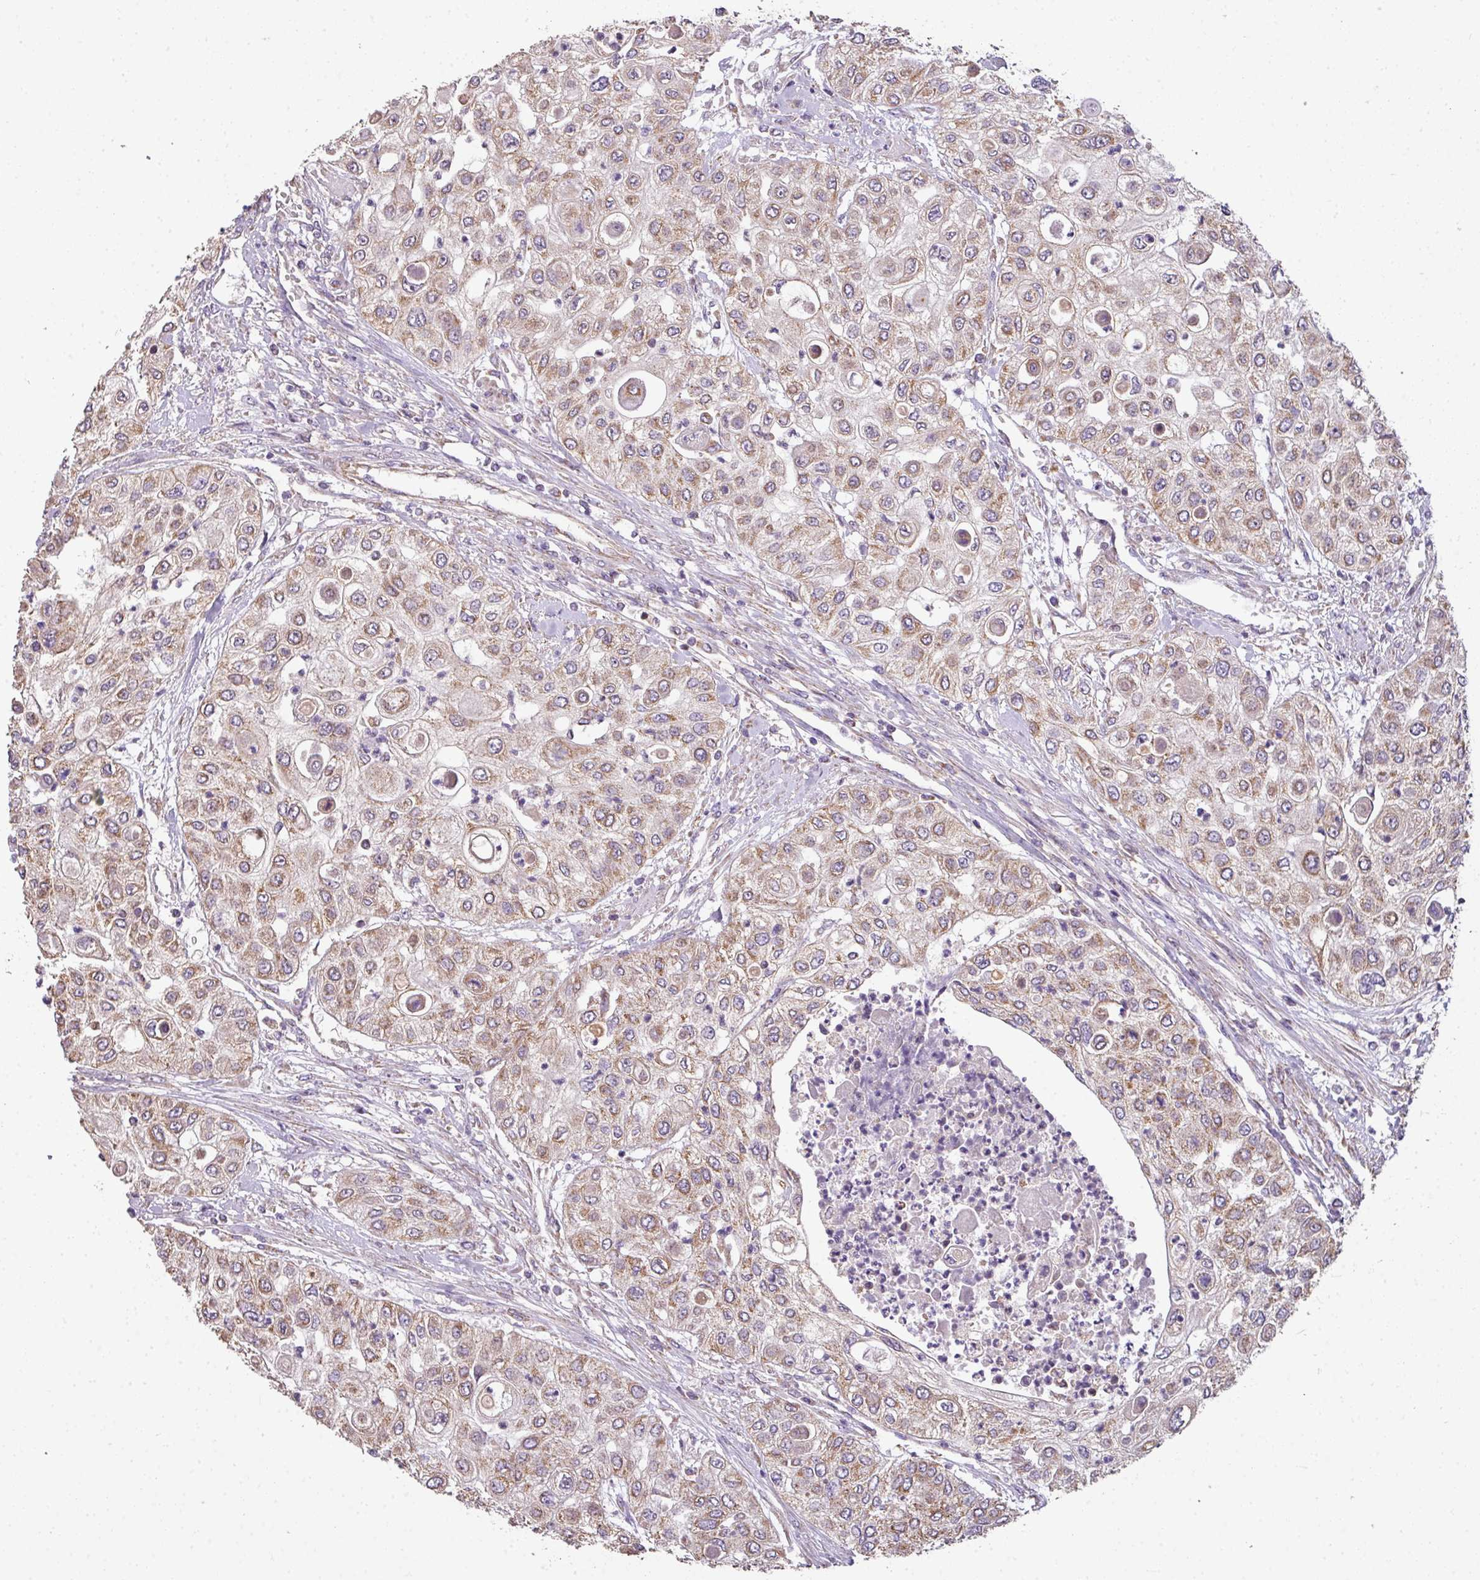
{"staining": {"intensity": "moderate", "quantity": ">75%", "location": "cytoplasmic/membranous"}, "tissue": "urothelial cancer", "cell_type": "Tumor cells", "image_type": "cancer", "snomed": [{"axis": "morphology", "description": "Urothelial carcinoma, High grade"}, {"axis": "topography", "description": "Urinary bladder"}], "caption": "Immunohistochemical staining of human high-grade urothelial carcinoma demonstrates medium levels of moderate cytoplasmic/membranous staining in approximately >75% of tumor cells.", "gene": "PALS2", "patient": {"sex": "female", "age": 79}}